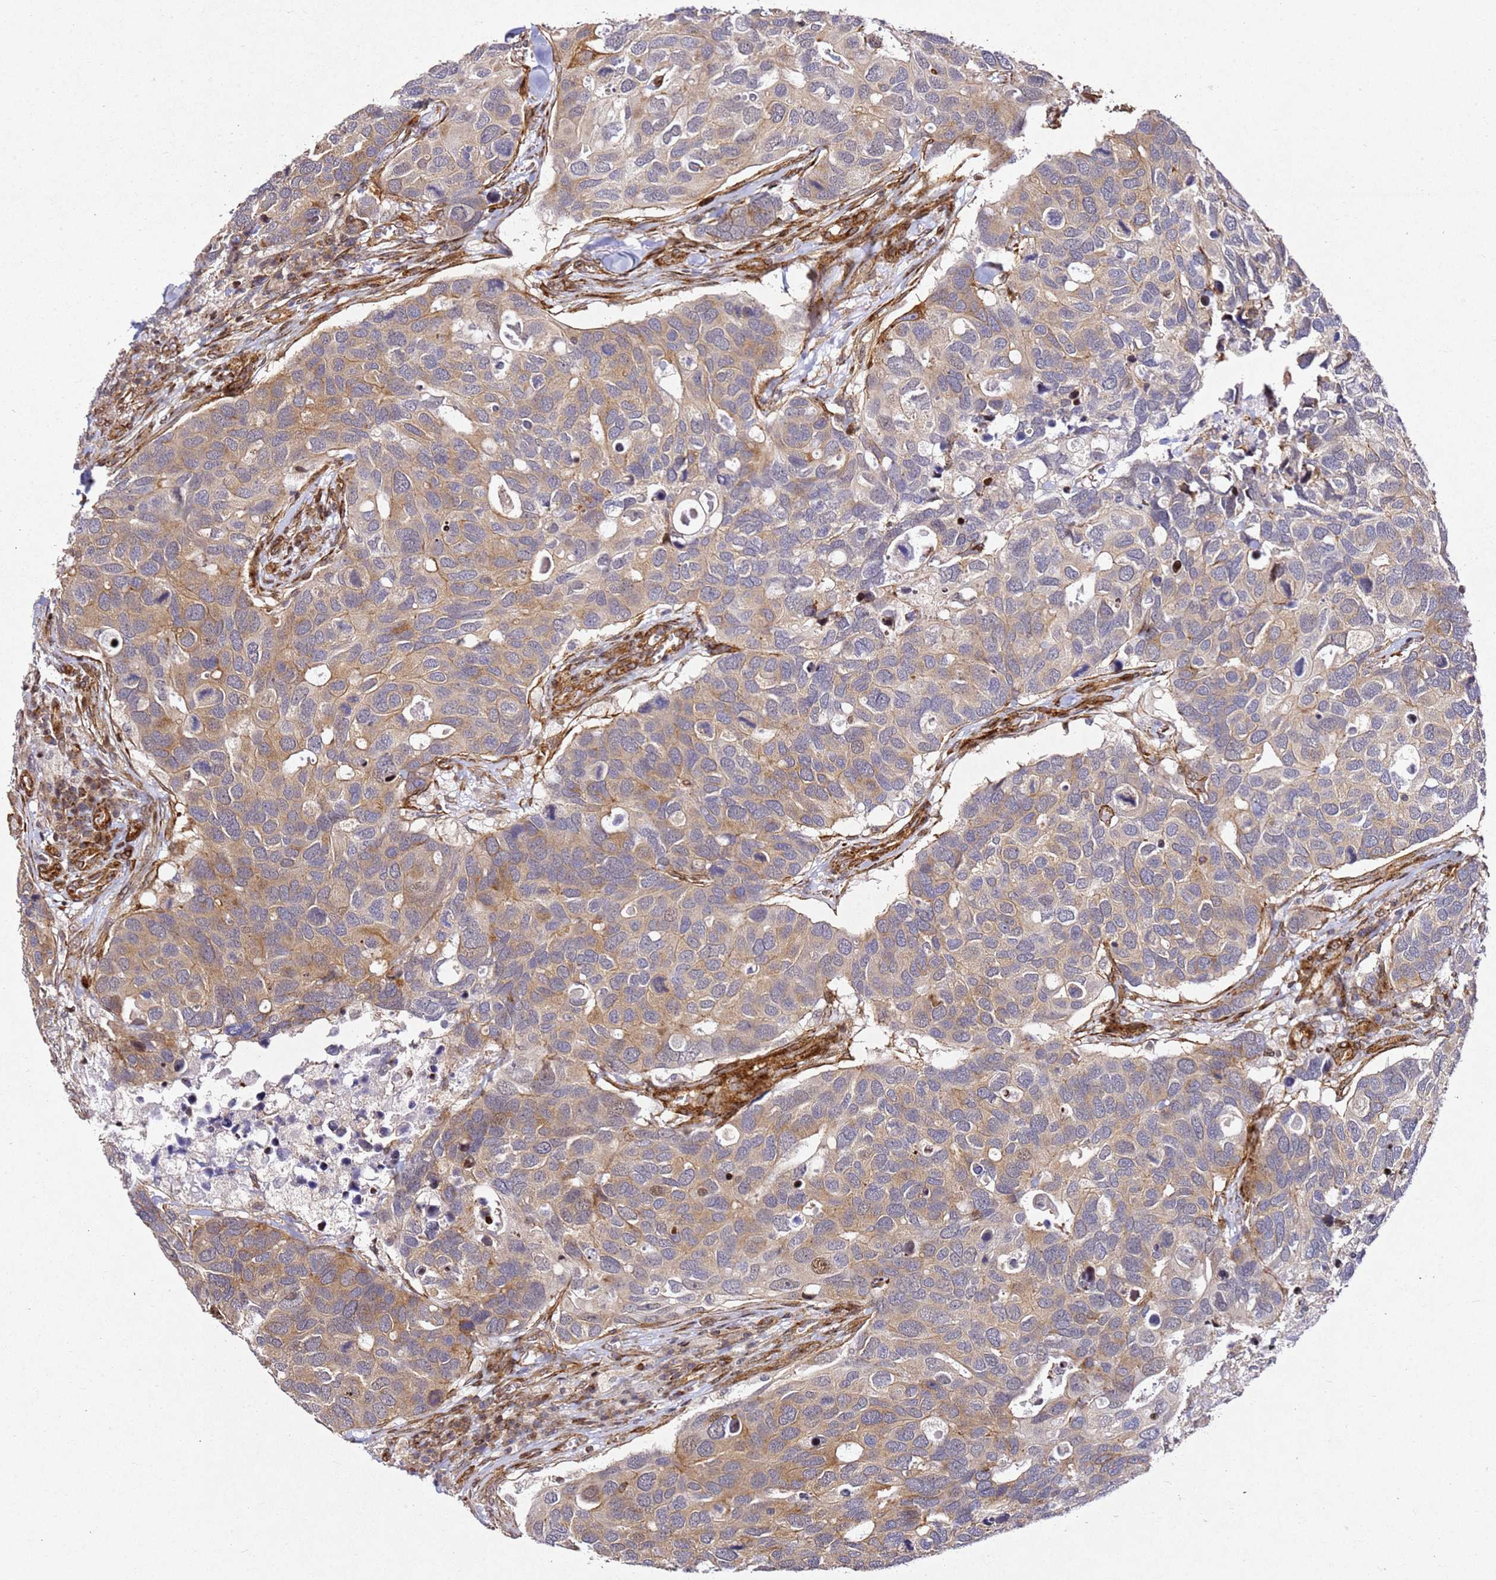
{"staining": {"intensity": "moderate", "quantity": "<25%", "location": "cytoplasmic/membranous"}, "tissue": "breast cancer", "cell_type": "Tumor cells", "image_type": "cancer", "snomed": [{"axis": "morphology", "description": "Duct carcinoma"}, {"axis": "topography", "description": "Breast"}], "caption": "Immunohistochemistry (DAB) staining of human breast invasive ductal carcinoma displays moderate cytoplasmic/membranous protein positivity in about <25% of tumor cells. (IHC, brightfield microscopy, high magnification).", "gene": "ZNF296", "patient": {"sex": "female", "age": 83}}